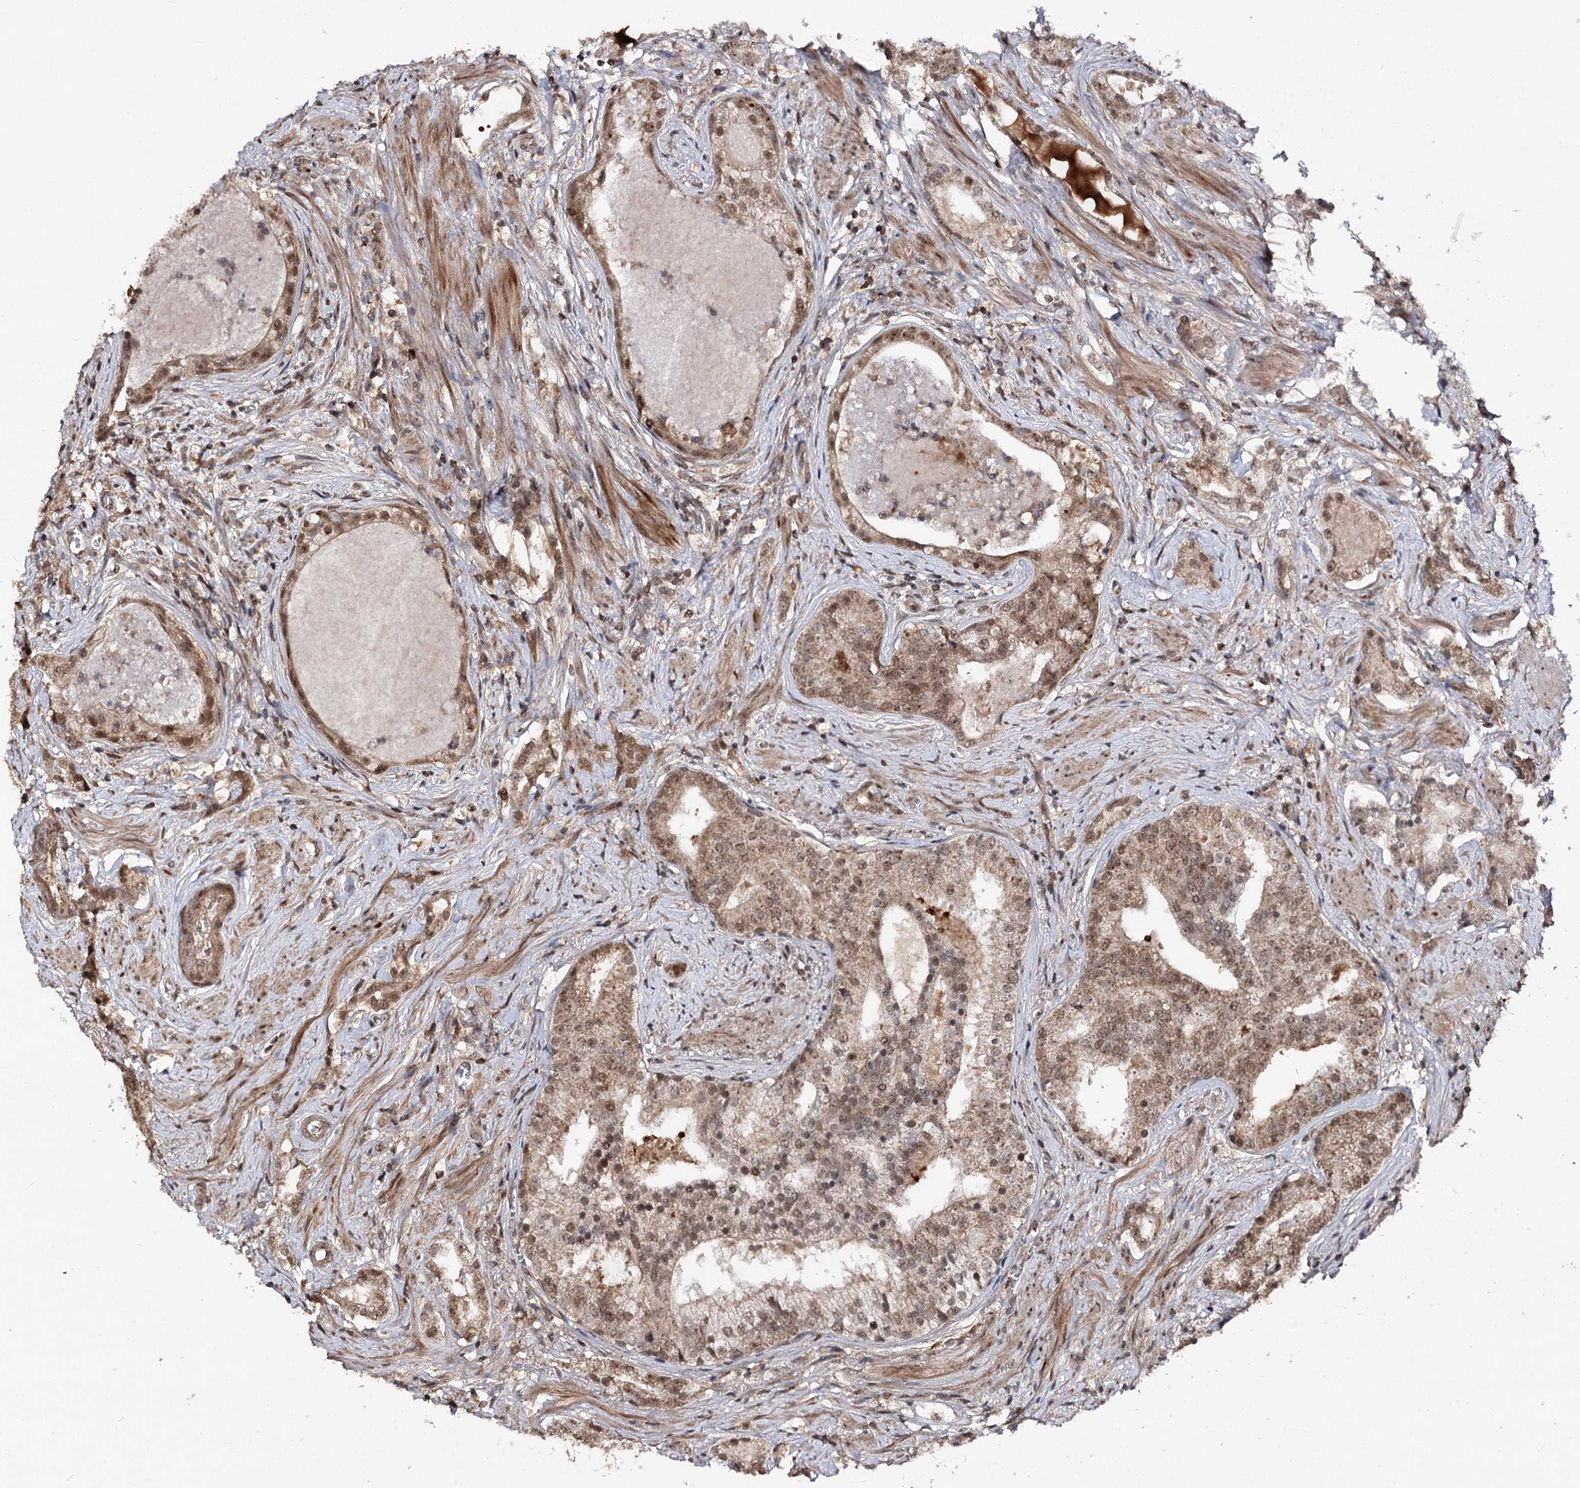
{"staining": {"intensity": "moderate", "quantity": ">75%", "location": "cytoplasmic/membranous,nuclear"}, "tissue": "prostate cancer", "cell_type": "Tumor cells", "image_type": "cancer", "snomed": [{"axis": "morphology", "description": "Adenocarcinoma, High grade"}, {"axis": "topography", "description": "Prostate"}], "caption": "Prostate adenocarcinoma (high-grade) stained with DAB immunohistochemistry shows medium levels of moderate cytoplasmic/membranous and nuclear staining in approximately >75% of tumor cells.", "gene": "FAM53B", "patient": {"sex": "male", "age": 58}}